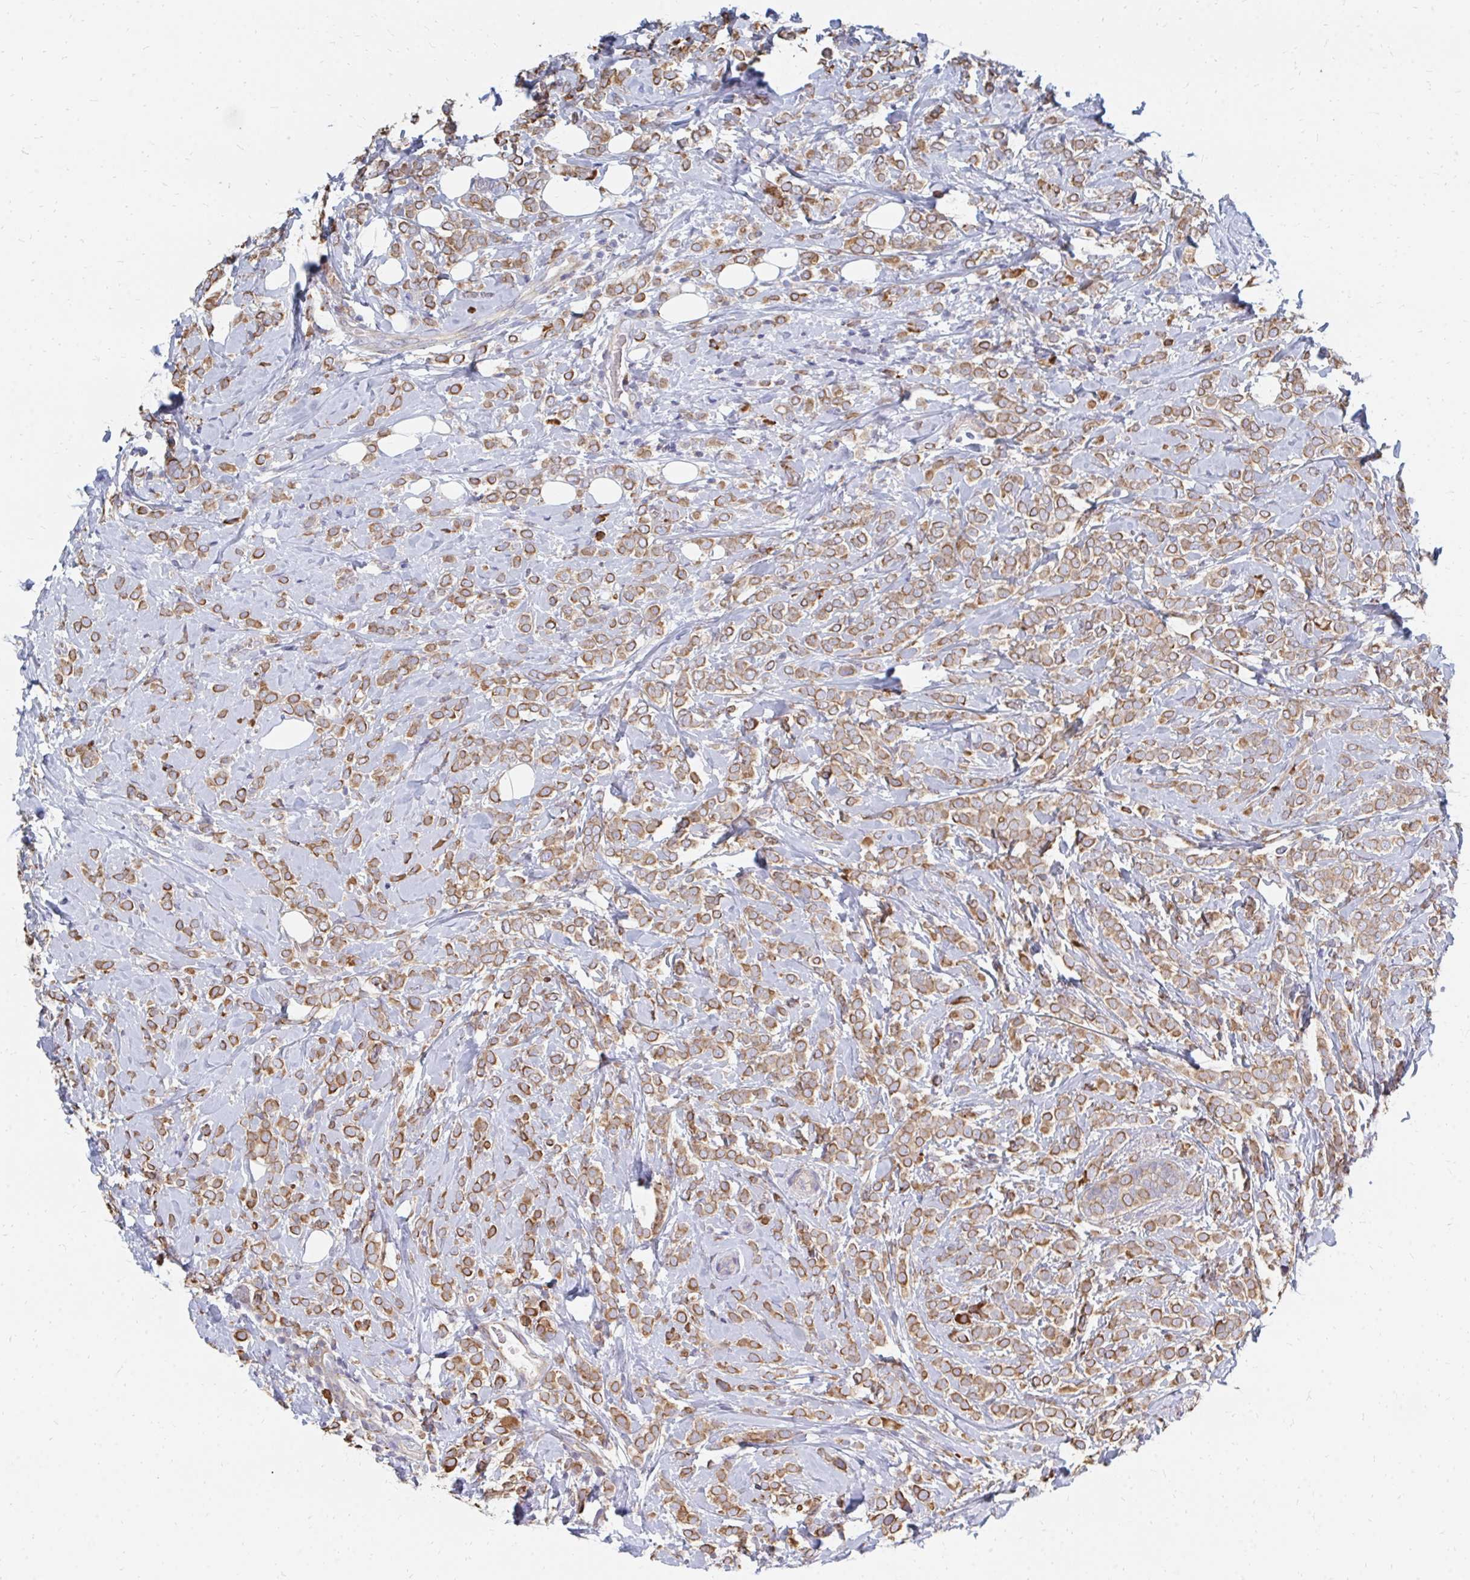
{"staining": {"intensity": "moderate", "quantity": ">75%", "location": "cytoplasmic/membranous"}, "tissue": "breast cancer", "cell_type": "Tumor cells", "image_type": "cancer", "snomed": [{"axis": "morphology", "description": "Lobular carcinoma"}, {"axis": "topography", "description": "Breast"}], "caption": "Tumor cells exhibit medium levels of moderate cytoplasmic/membranous positivity in approximately >75% of cells in breast cancer. (IHC, brightfield microscopy, high magnification).", "gene": "PPP1R13L", "patient": {"sex": "female", "age": 49}}